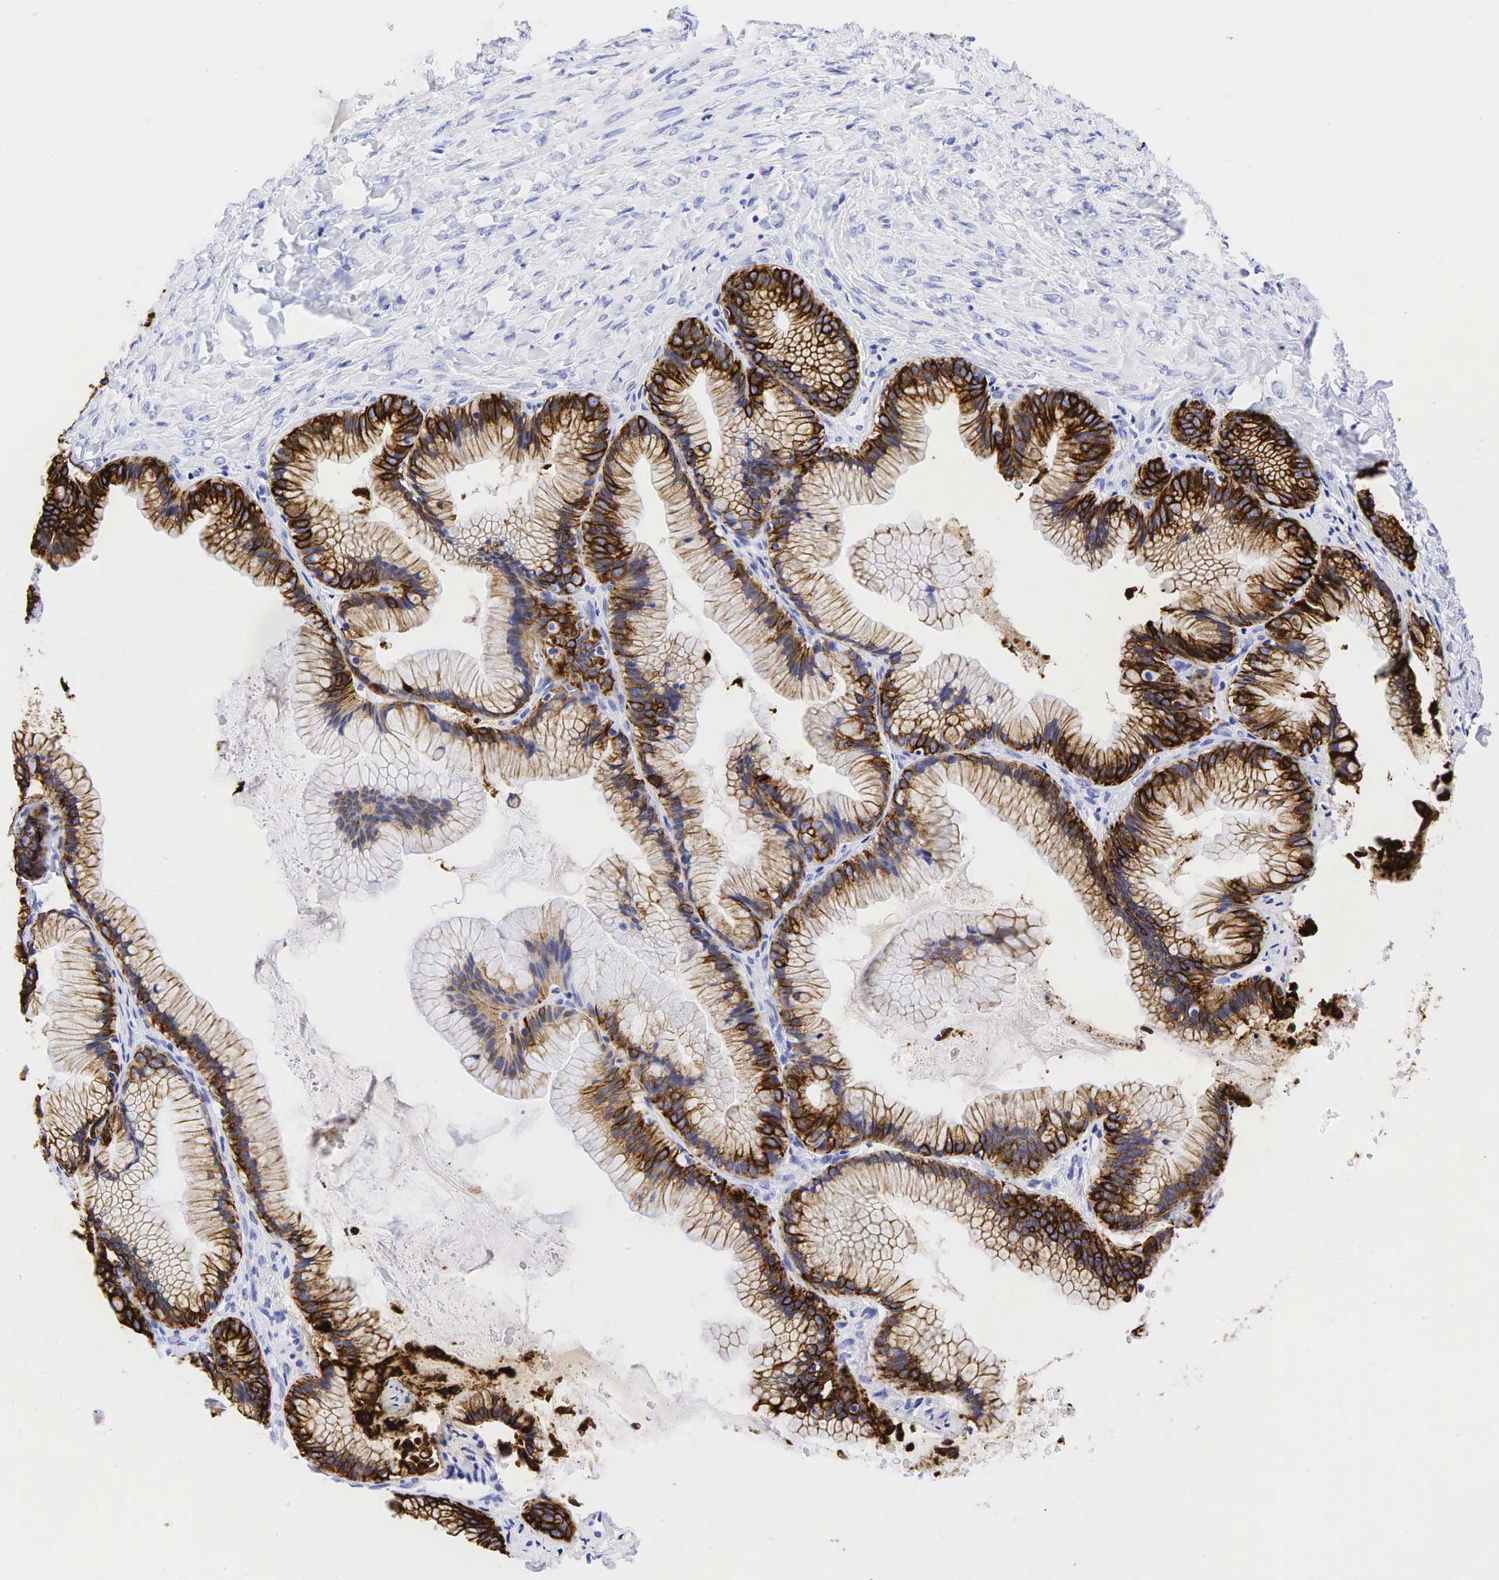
{"staining": {"intensity": "strong", "quantity": "25%-75%", "location": "cytoplasmic/membranous"}, "tissue": "ovarian cancer", "cell_type": "Tumor cells", "image_type": "cancer", "snomed": [{"axis": "morphology", "description": "Cystadenocarcinoma, mucinous, NOS"}, {"axis": "topography", "description": "Ovary"}], "caption": "Protein analysis of ovarian cancer tissue reveals strong cytoplasmic/membranous positivity in approximately 25%-75% of tumor cells. (IHC, brightfield microscopy, high magnification).", "gene": "KRT7", "patient": {"sex": "female", "age": 41}}